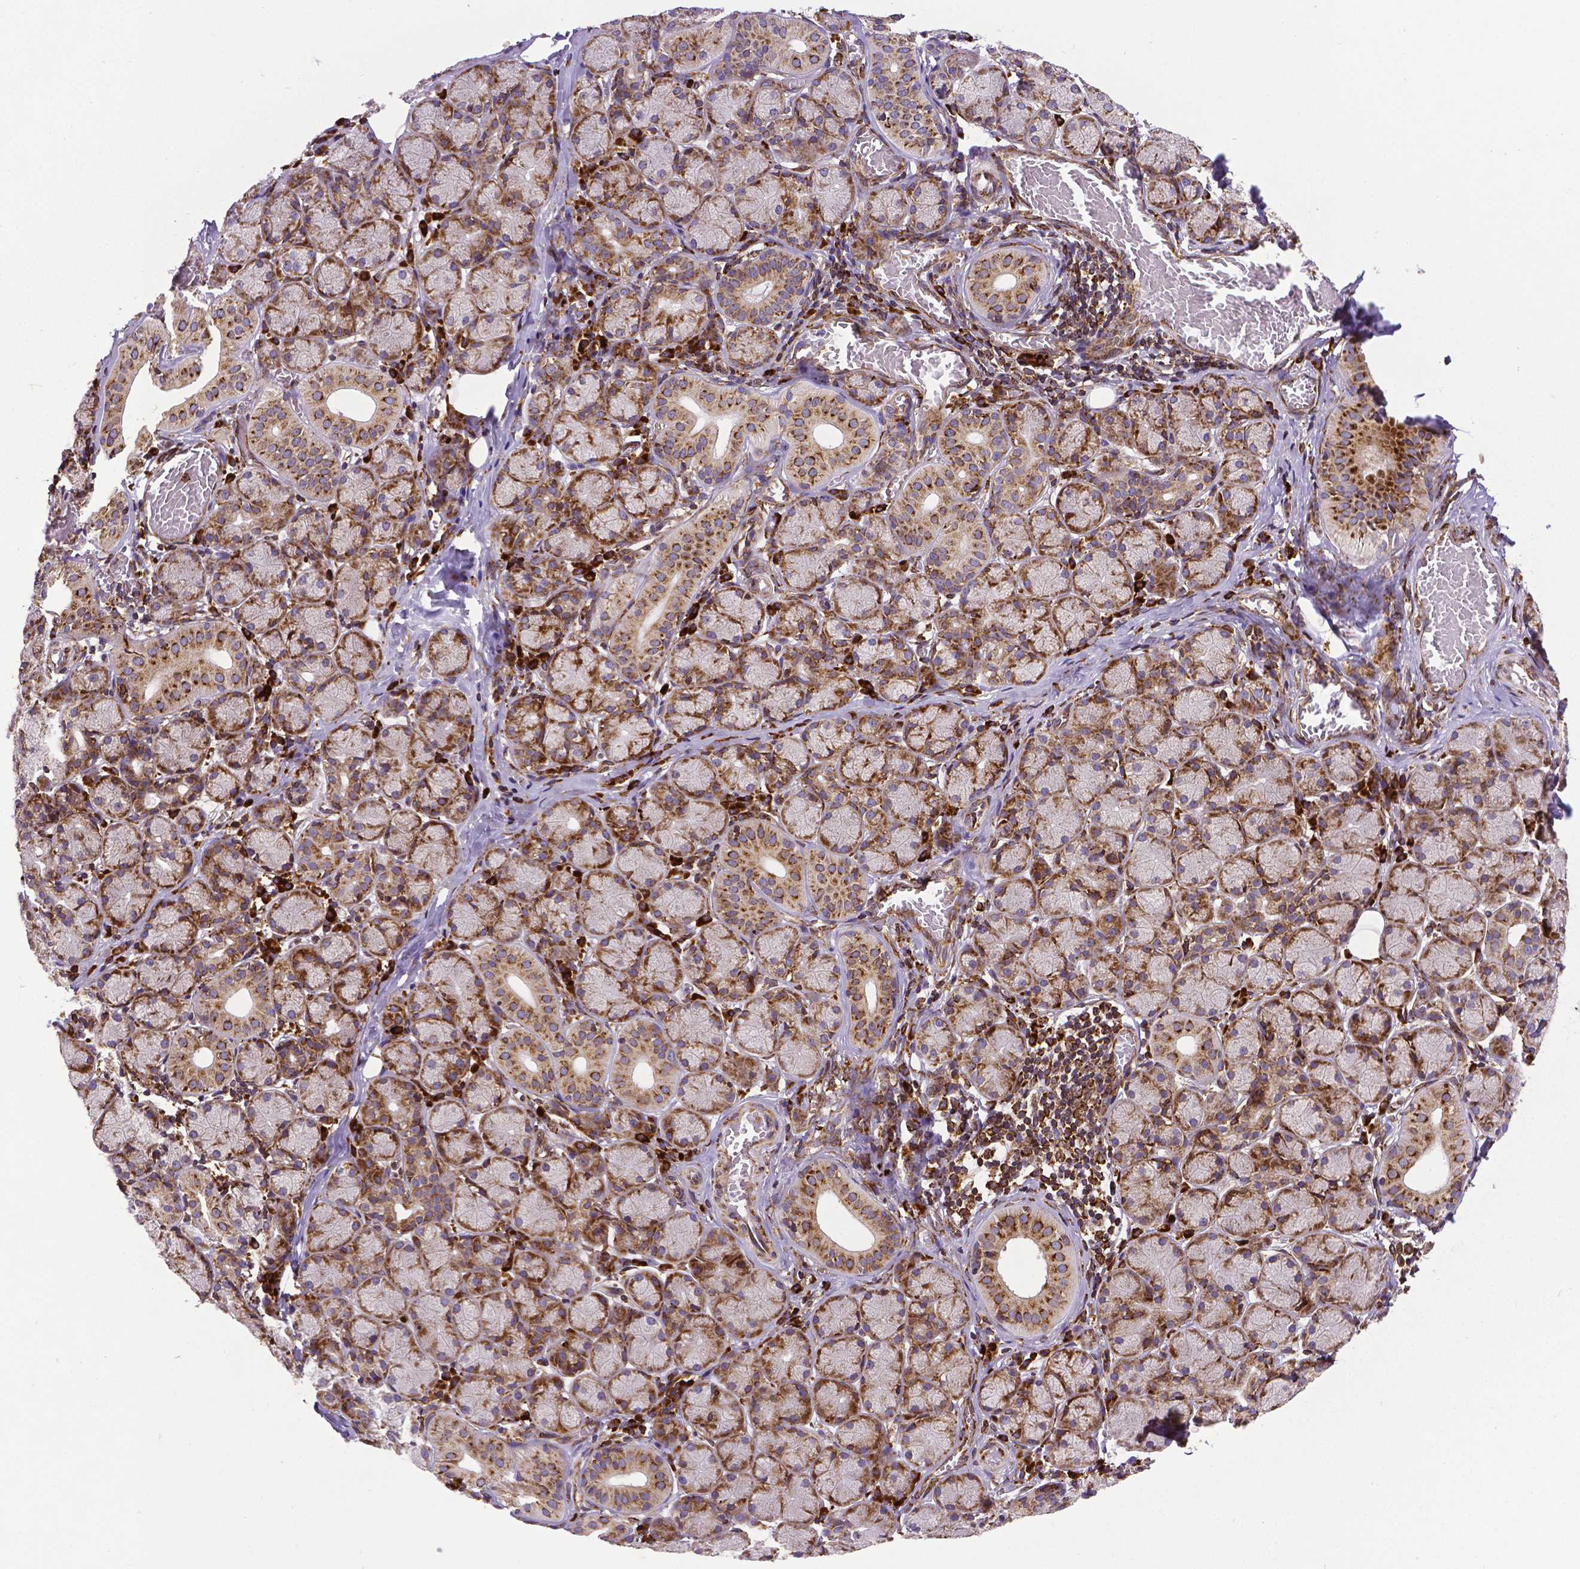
{"staining": {"intensity": "strong", "quantity": ">75%", "location": "cytoplasmic/membranous"}, "tissue": "salivary gland", "cell_type": "Glandular cells", "image_type": "normal", "snomed": [{"axis": "morphology", "description": "Normal tissue, NOS"}, {"axis": "topography", "description": "Salivary gland"}, {"axis": "topography", "description": "Peripheral nerve tissue"}], "caption": "Immunohistochemistry (IHC) histopathology image of benign salivary gland: human salivary gland stained using IHC displays high levels of strong protein expression localized specifically in the cytoplasmic/membranous of glandular cells, appearing as a cytoplasmic/membranous brown color.", "gene": "MTDH", "patient": {"sex": "female", "age": 24}}